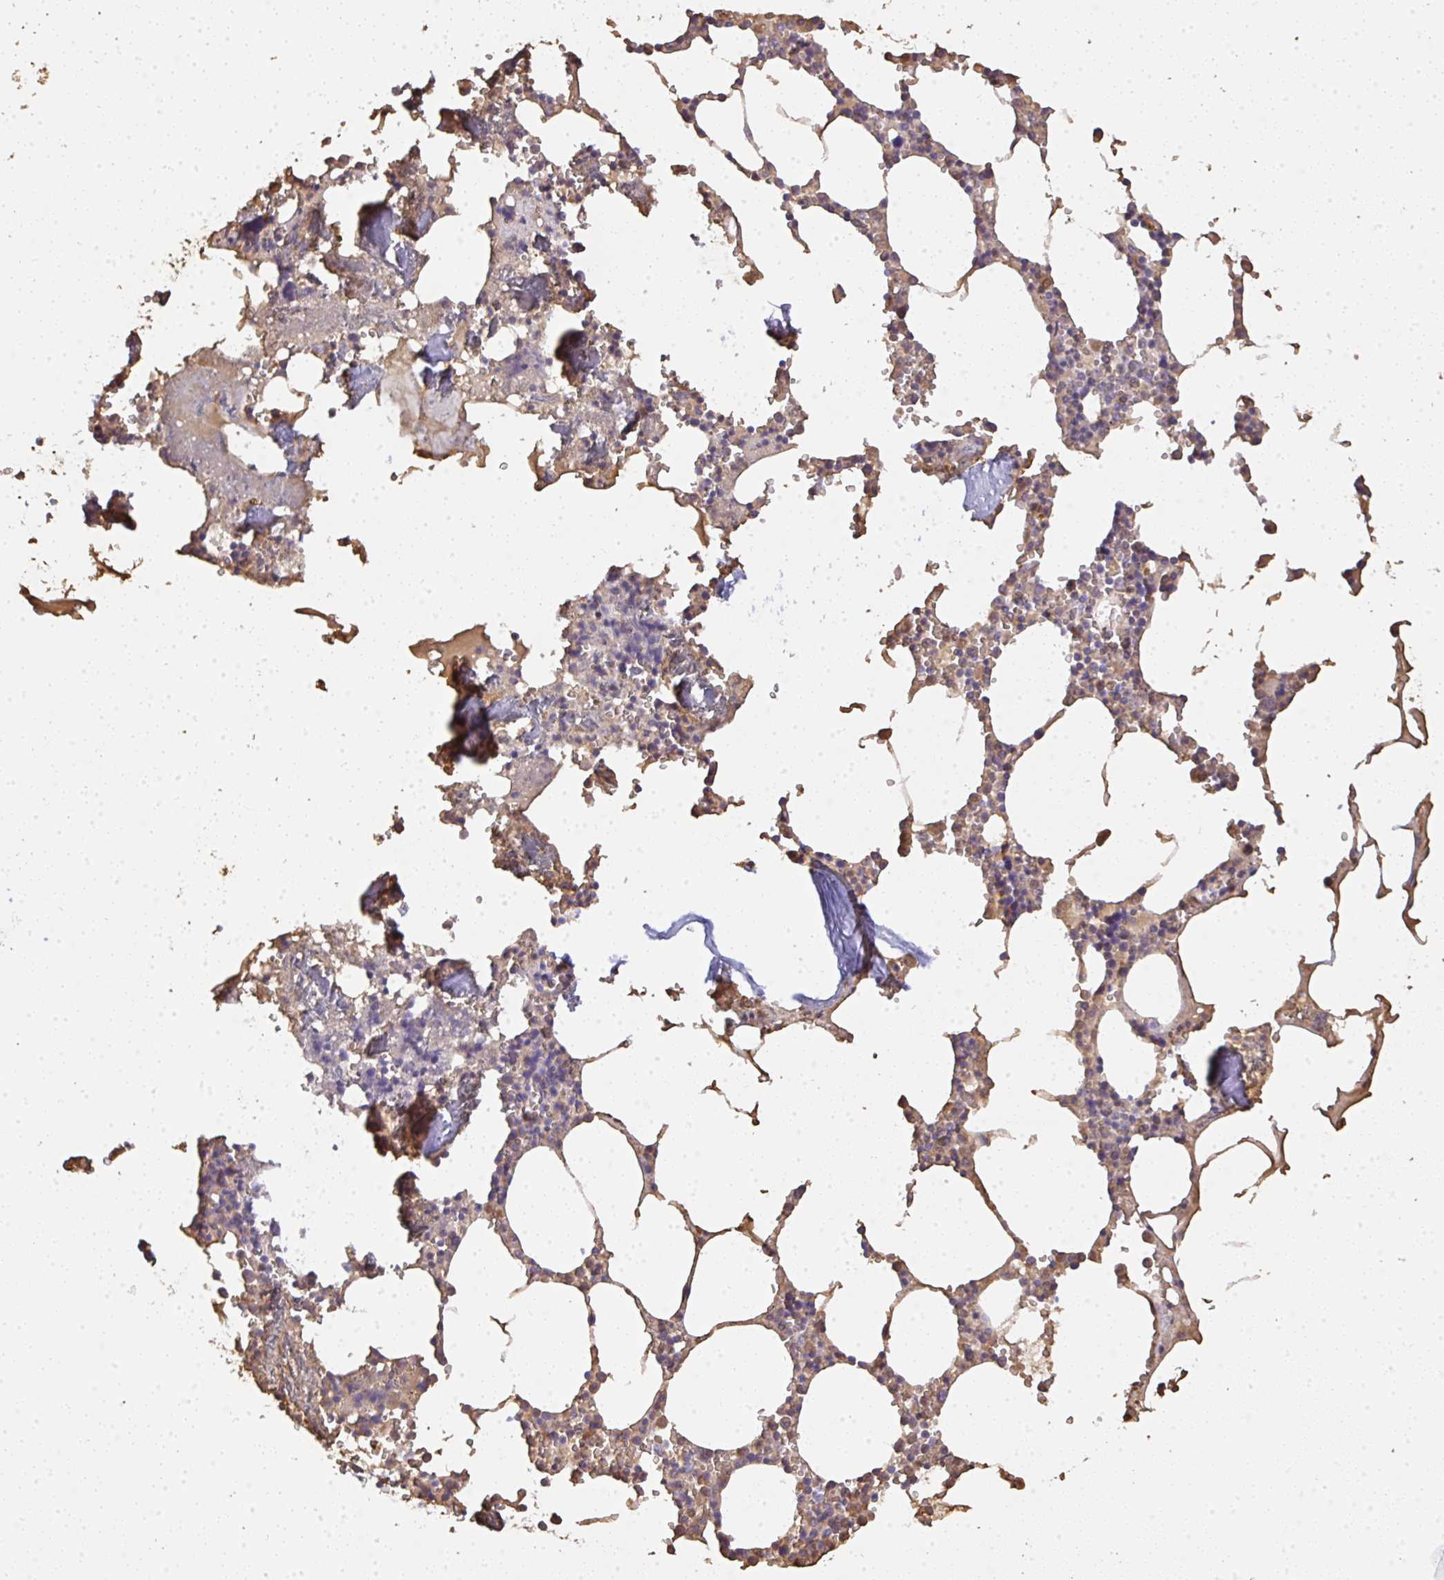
{"staining": {"intensity": "moderate", "quantity": "<25%", "location": "cytoplasmic/membranous"}, "tissue": "bone marrow", "cell_type": "Hematopoietic cells", "image_type": "normal", "snomed": [{"axis": "morphology", "description": "Normal tissue, NOS"}, {"axis": "topography", "description": "Bone marrow"}], "caption": "This photomicrograph exhibits immunohistochemistry staining of benign human bone marrow, with low moderate cytoplasmic/membranous staining in approximately <25% of hematopoietic cells.", "gene": "SMYD5", "patient": {"sex": "male", "age": 54}}